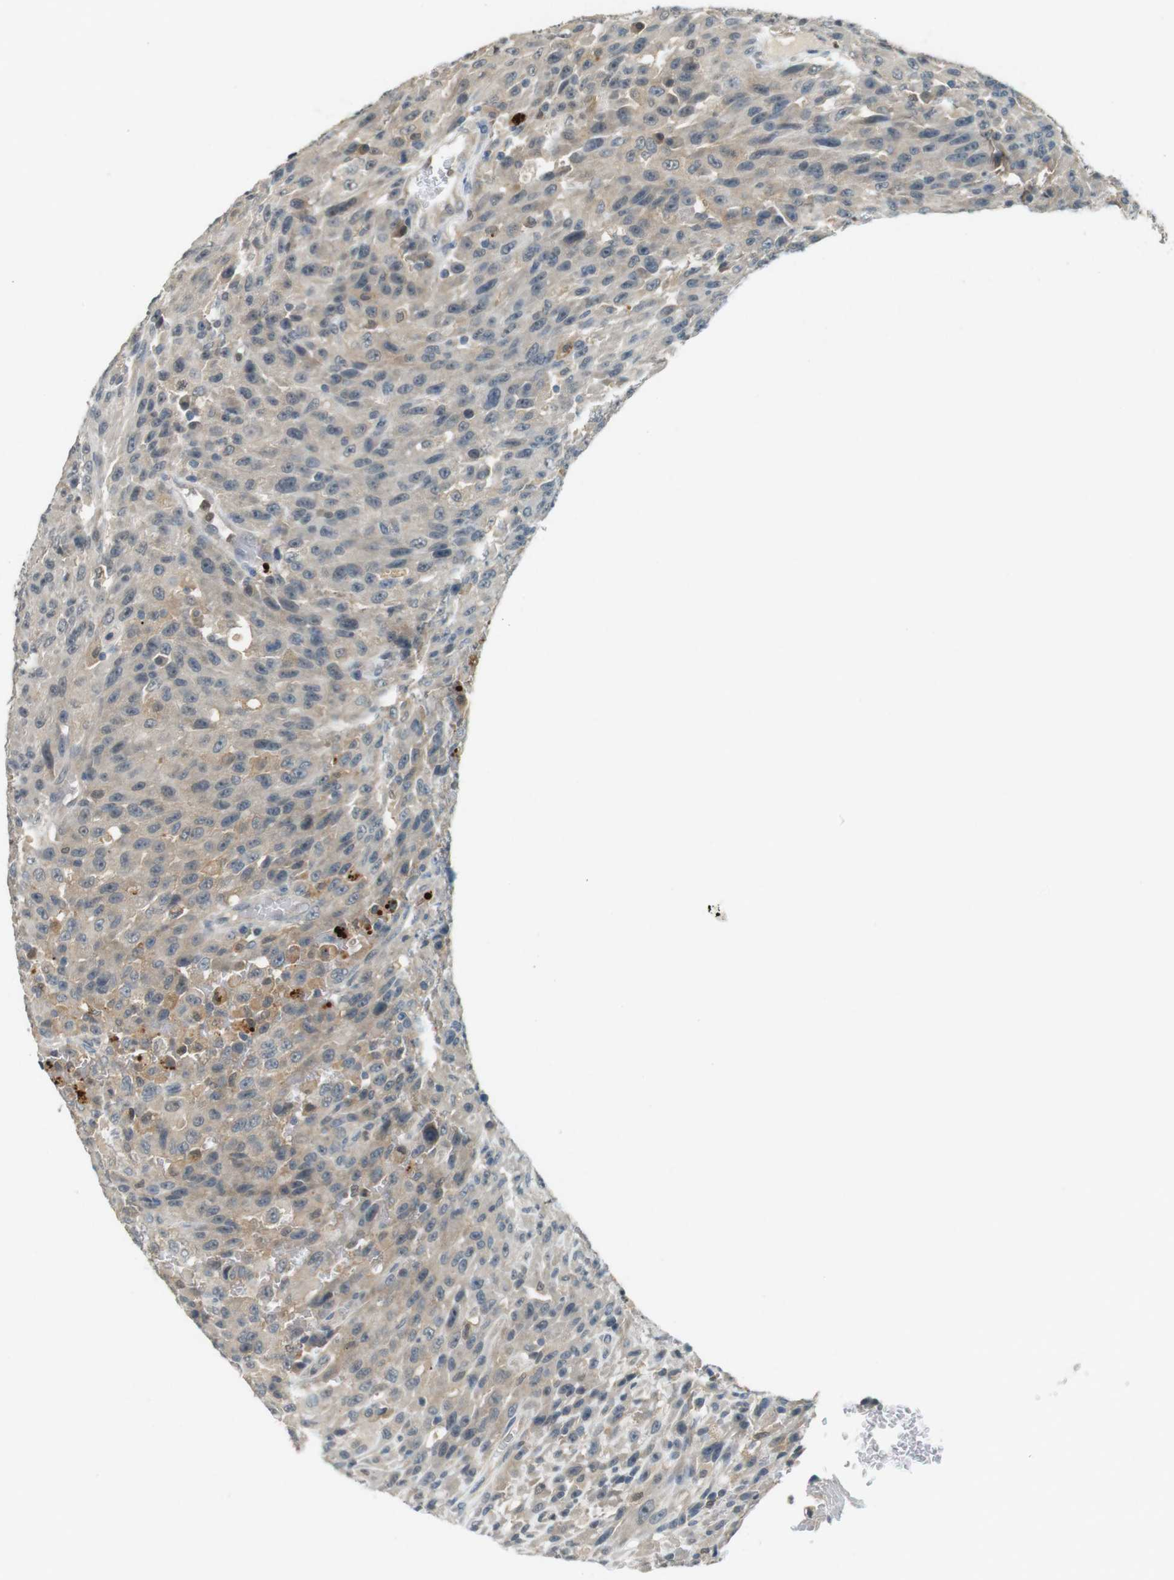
{"staining": {"intensity": "weak", "quantity": ">75%", "location": "cytoplasmic/membranous"}, "tissue": "urothelial cancer", "cell_type": "Tumor cells", "image_type": "cancer", "snomed": [{"axis": "morphology", "description": "Urothelial carcinoma, High grade"}, {"axis": "topography", "description": "Urinary bladder"}], "caption": "A micrograph of high-grade urothelial carcinoma stained for a protein shows weak cytoplasmic/membranous brown staining in tumor cells. (Stains: DAB (3,3'-diaminobenzidine) in brown, nuclei in blue, Microscopy: brightfield microscopy at high magnification).", "gene": "CDK14", "patient": {"sex": "male", "age": 66}}